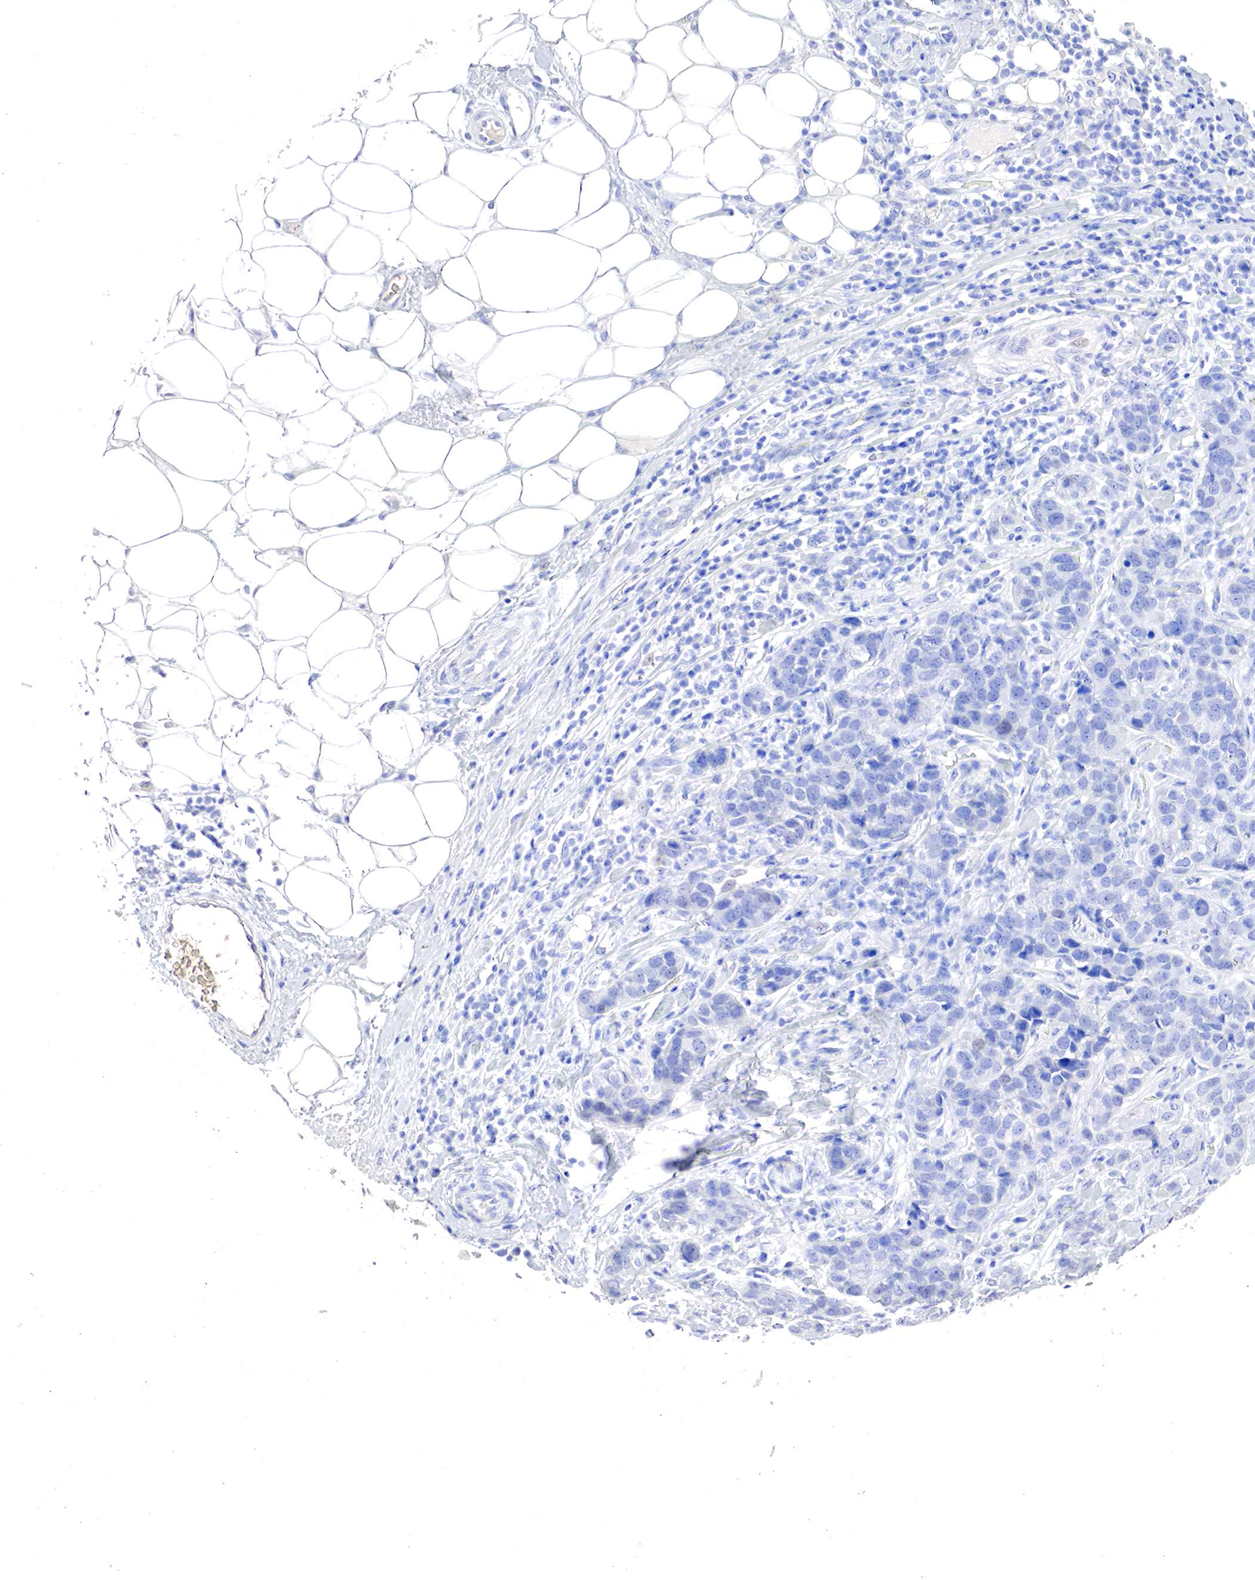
{"staining": {"intensity": "negative", "quantity": "none", "location": "none"}, "tissue": "breast cancer", "cell_type": "Tumor cells", "image_type": "cancer", "snomed": [{"axis": "morphology", "description": "Duct carcinoma"}, {"axis": "topography", "description": "Breast"}], "caption": "This is an IHC histopathology image of human breast intraductal carcinoma. There is no expression in tumor cells.", "gene": "OTC", "patient": {"sex": "female", "age": 91}}